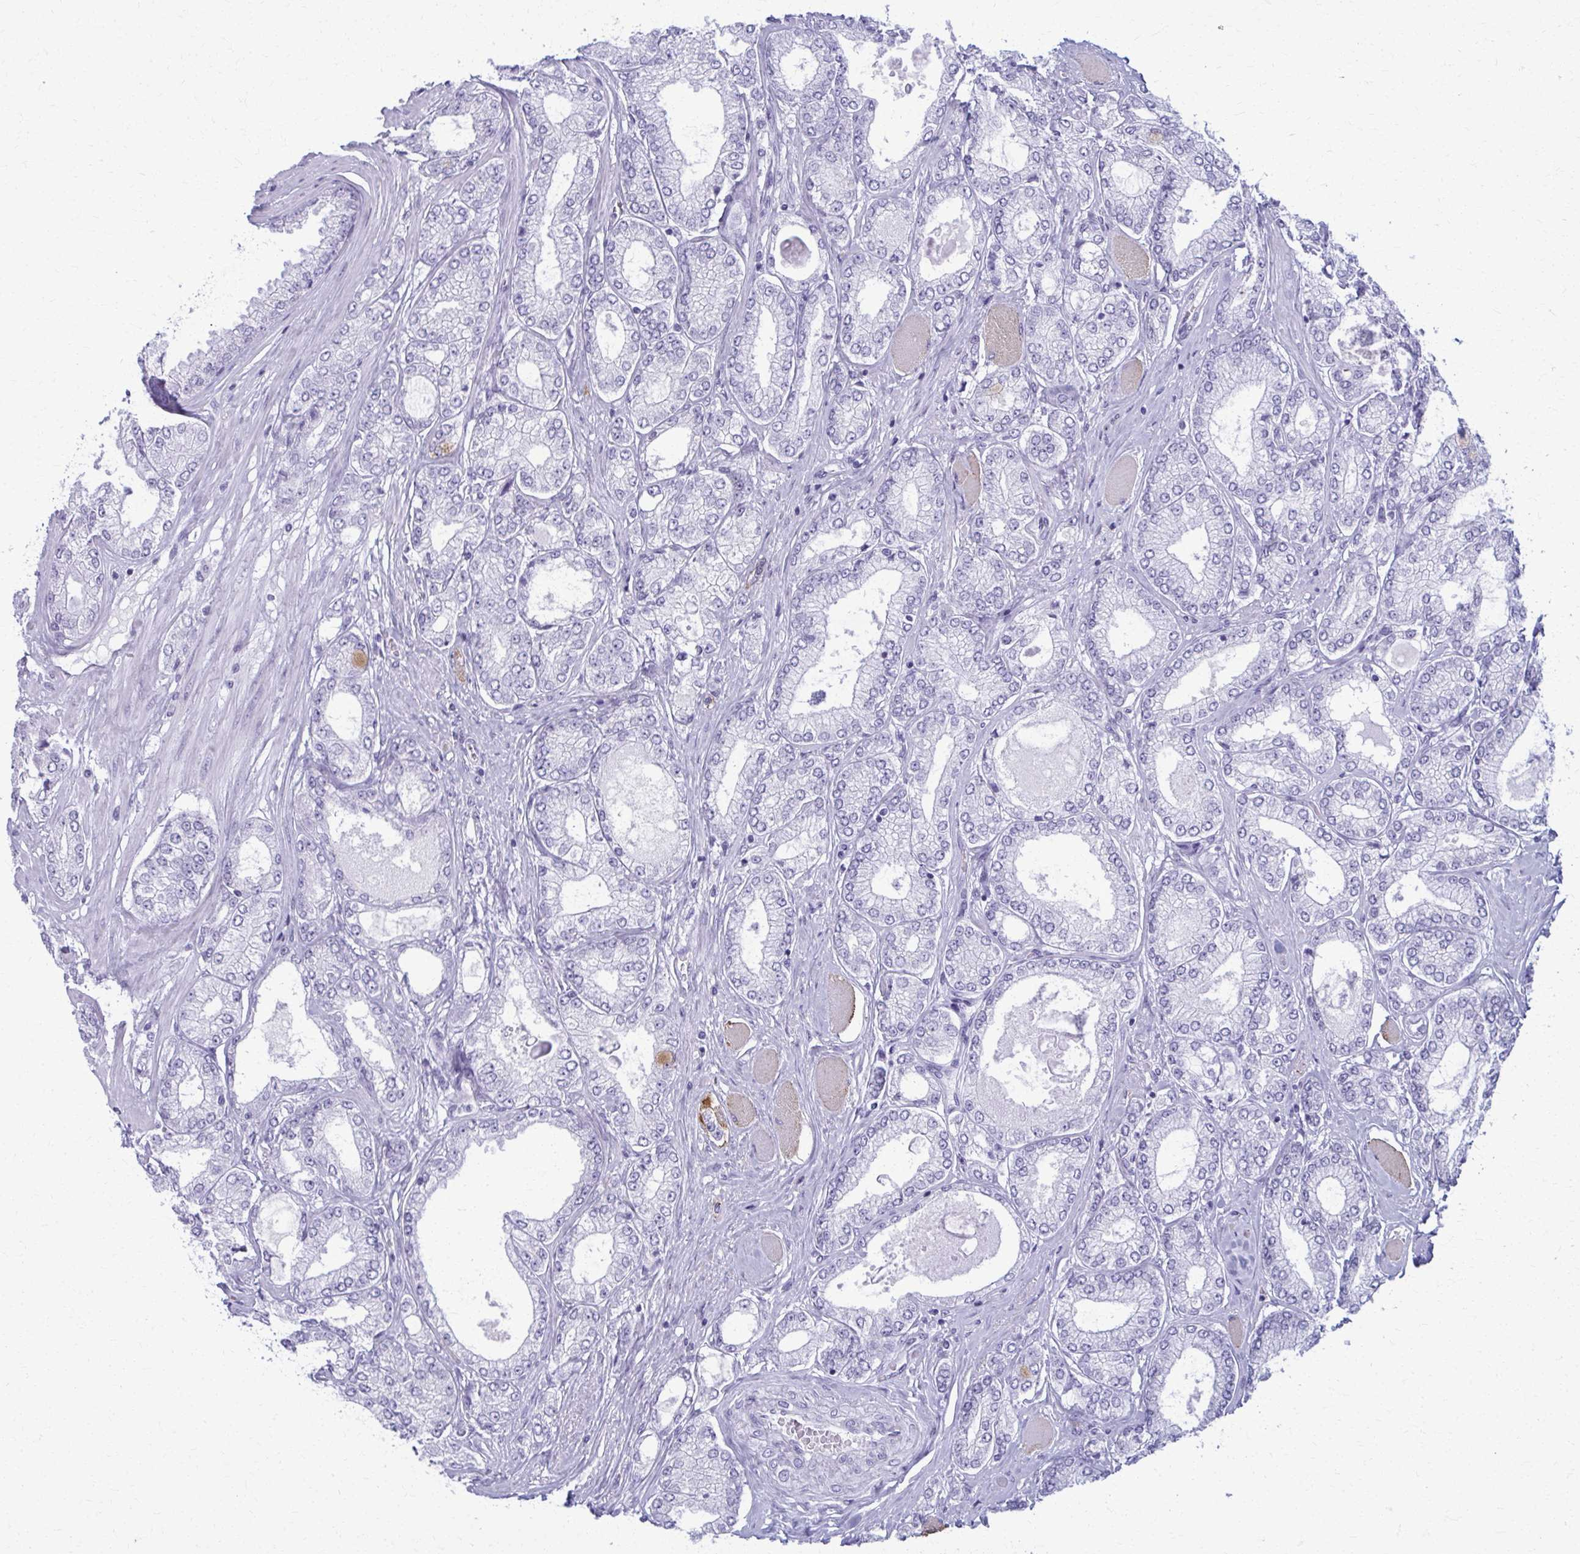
{"staining": {"intensity": "negative", "quantity": "none", "location": "none"}, "tissue": "prostate cancer", "cell_type": "Tumor cells", "image_type": "cancer", "snomed": [{"axis": "morphology", "description": "Adenocarcinoma, High grade"}, {"axis": "topography", "description": "Prostate"}], "caption": "IHC micrograph of human prostate cancer (high-grade adenocarcinoma) stained for a protein (brown), which demonstrates no staining in tumor cells.", "gene": "ACSM2B", "patient": {"sex": "male", "age": 68}}